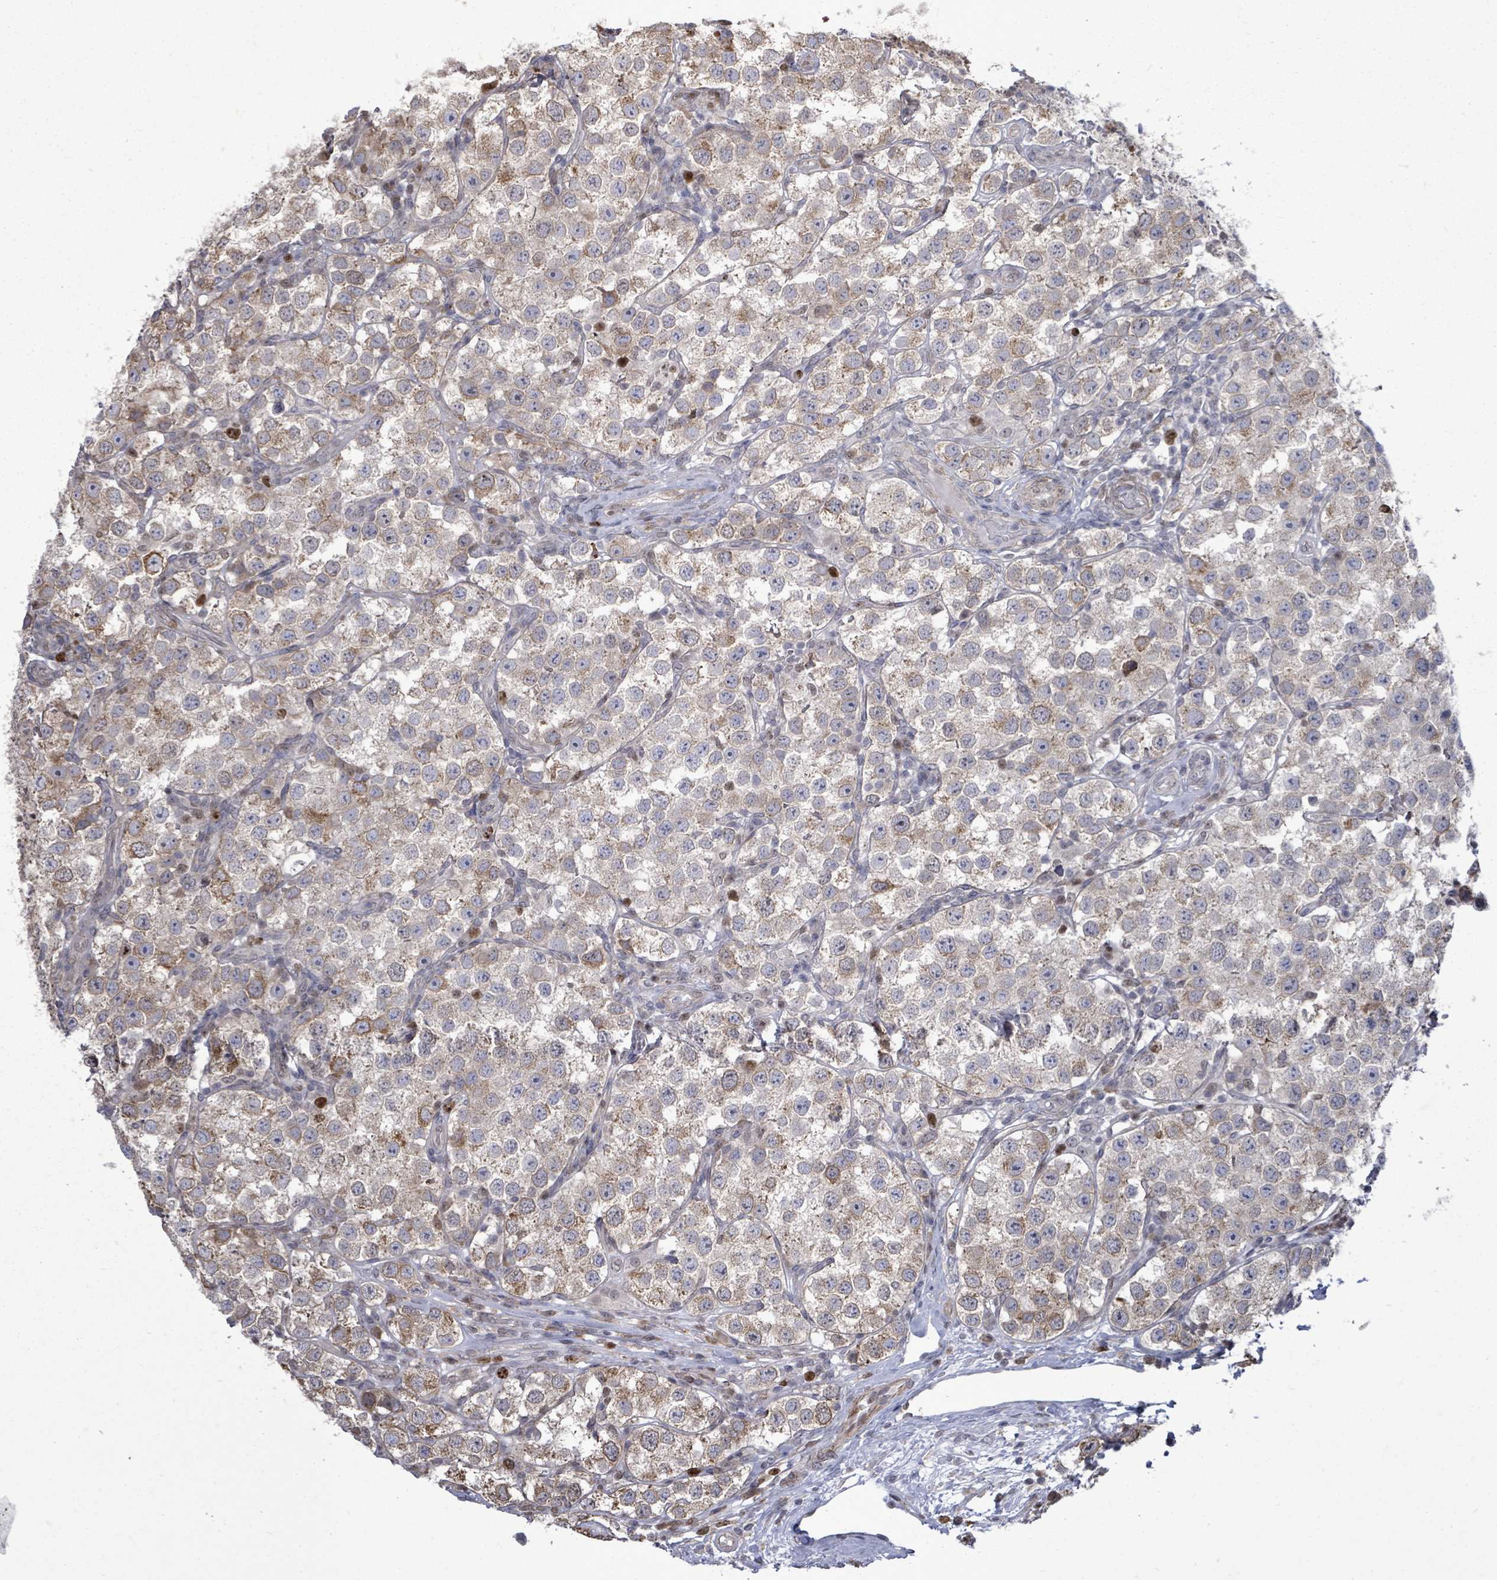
{"staining": {"intensity": "weak", "quantity": ">75%", "location": "cytoplasmic/membranous"}, "tissue": "testis cancer", "cell_type": "Tumor cells", "image_type": "cancer", "snomed": [{"axis": "morphology", "description": "Seminoma, NOS"}, {"axis": "topography", "description": "Testis"}], "caption": "Immunohistochemical staining of seminoma (testis) reveals low levels of weak cytoplasmic/membranous positivity in approximately >75% of tumor cells.", "gene": "PAPSS1", "patient": {"sex": "male", "age": 37}}